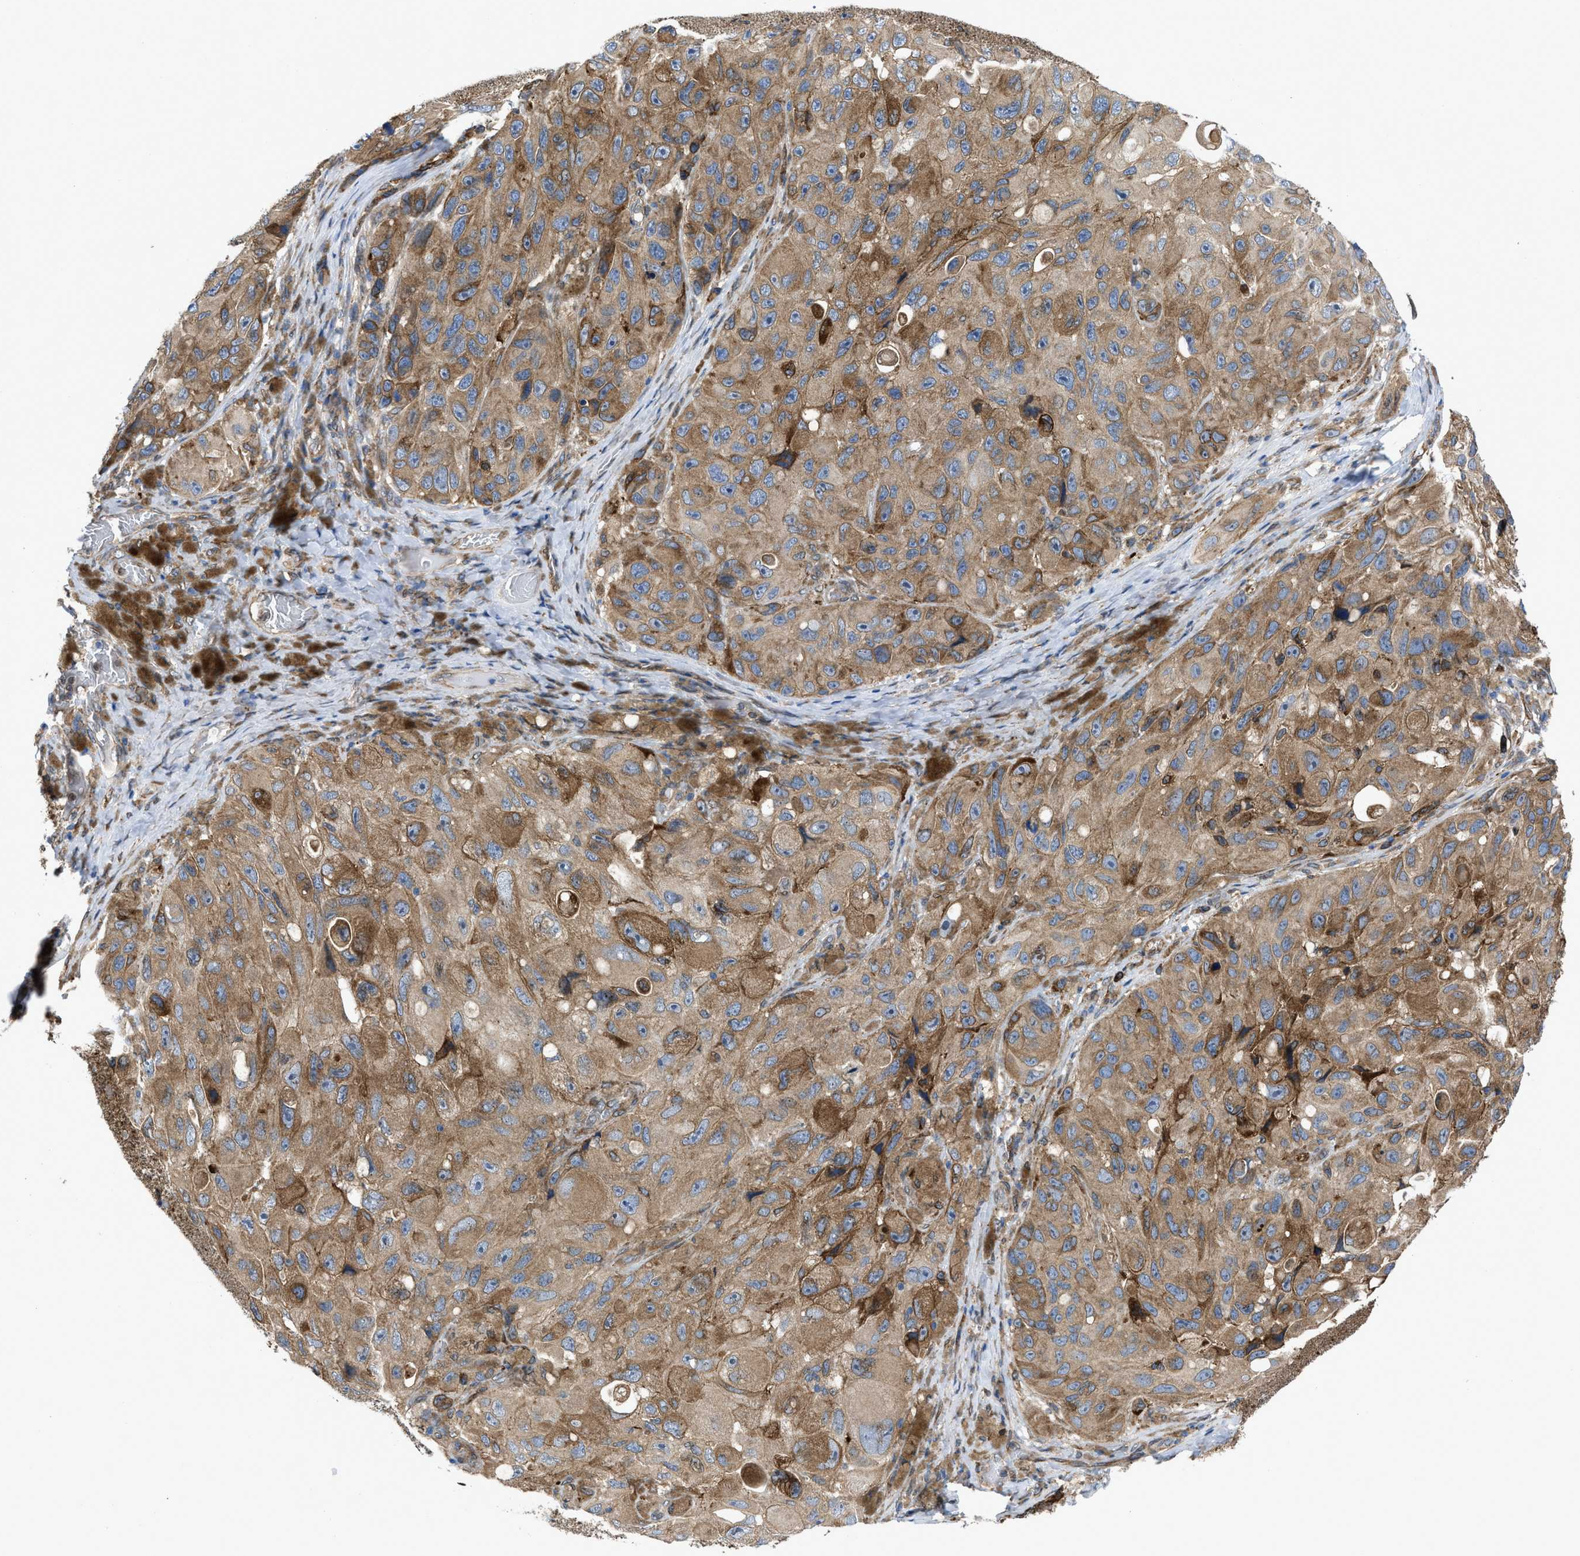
{"staining": {"intensity": "moderate", "quantity": ">75%", "location": "cytoplasmic/membranous"}, "tissue": "melanoma", "cell_type": "Tumor cells", "image_type": "cancer", "snomed": [{"axis": "morphology", "description": "Malignant melanoma, NOS"}, {"axis": "topography", "description": "Skin"}], "caption": "Tumor cells demonstrate medium levels of moderate cytoplasmic/membranous expression in about >75% of cells in human melanoma.", "gene": "ERLIN2", "patient": {"sex": "female", "age": 73}}